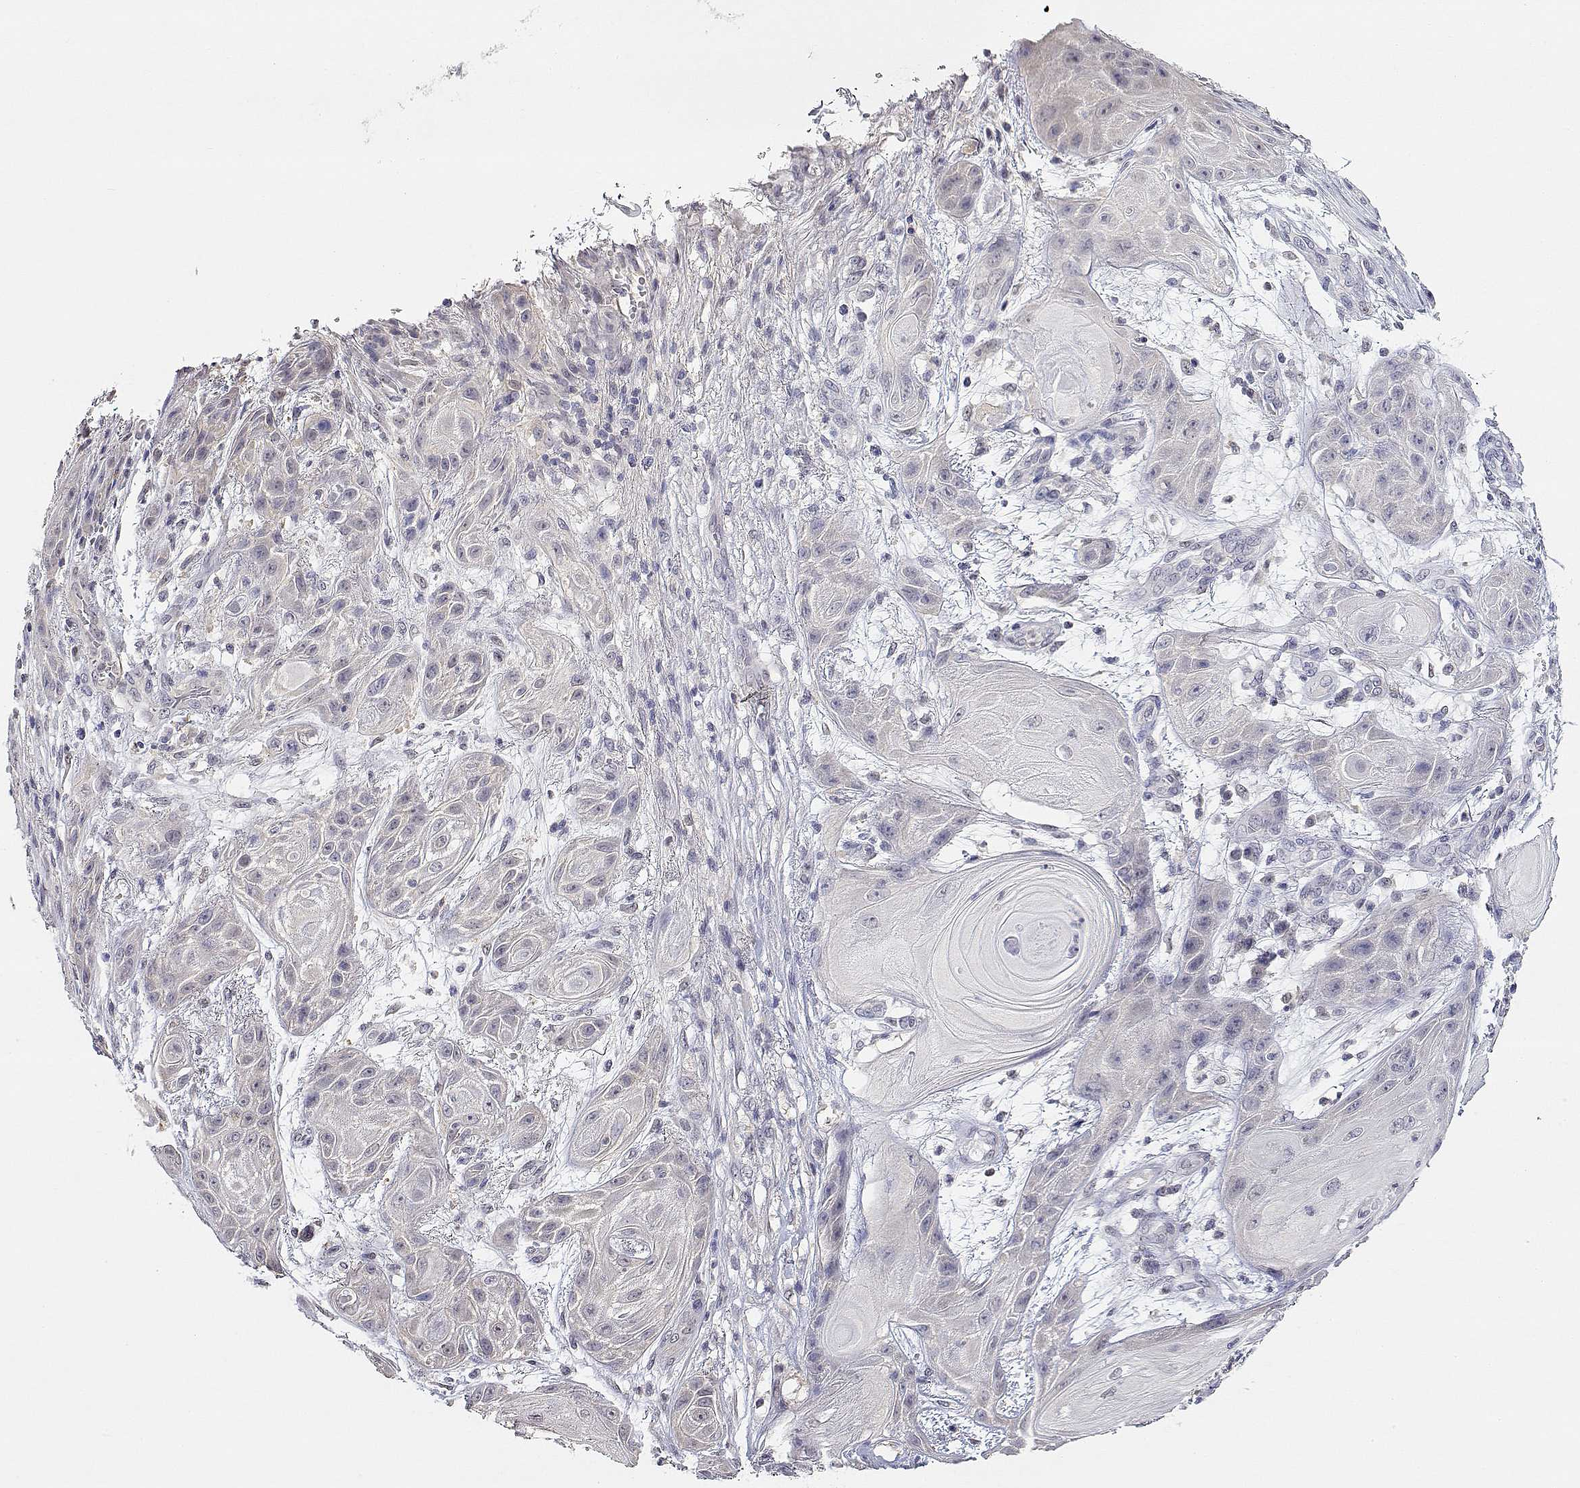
{"staining": {"intensity": "negative", "quantity": "none", "location": "none"}, "tissue": "skin cancer", "cell_type": "Tumor cells", "image_type": "cancer", "snomed": [{"axis": "morphology", "description": "Squamous cell carcinoma, NOS"}, {"axis": "topography", "description": "Skin"}], "caption": "There is no significant staining in tumor cells of skin cancer (squamous cell carcinoma).", "gene": "ADA", "patient": {"sex": "male", "age": 62}}